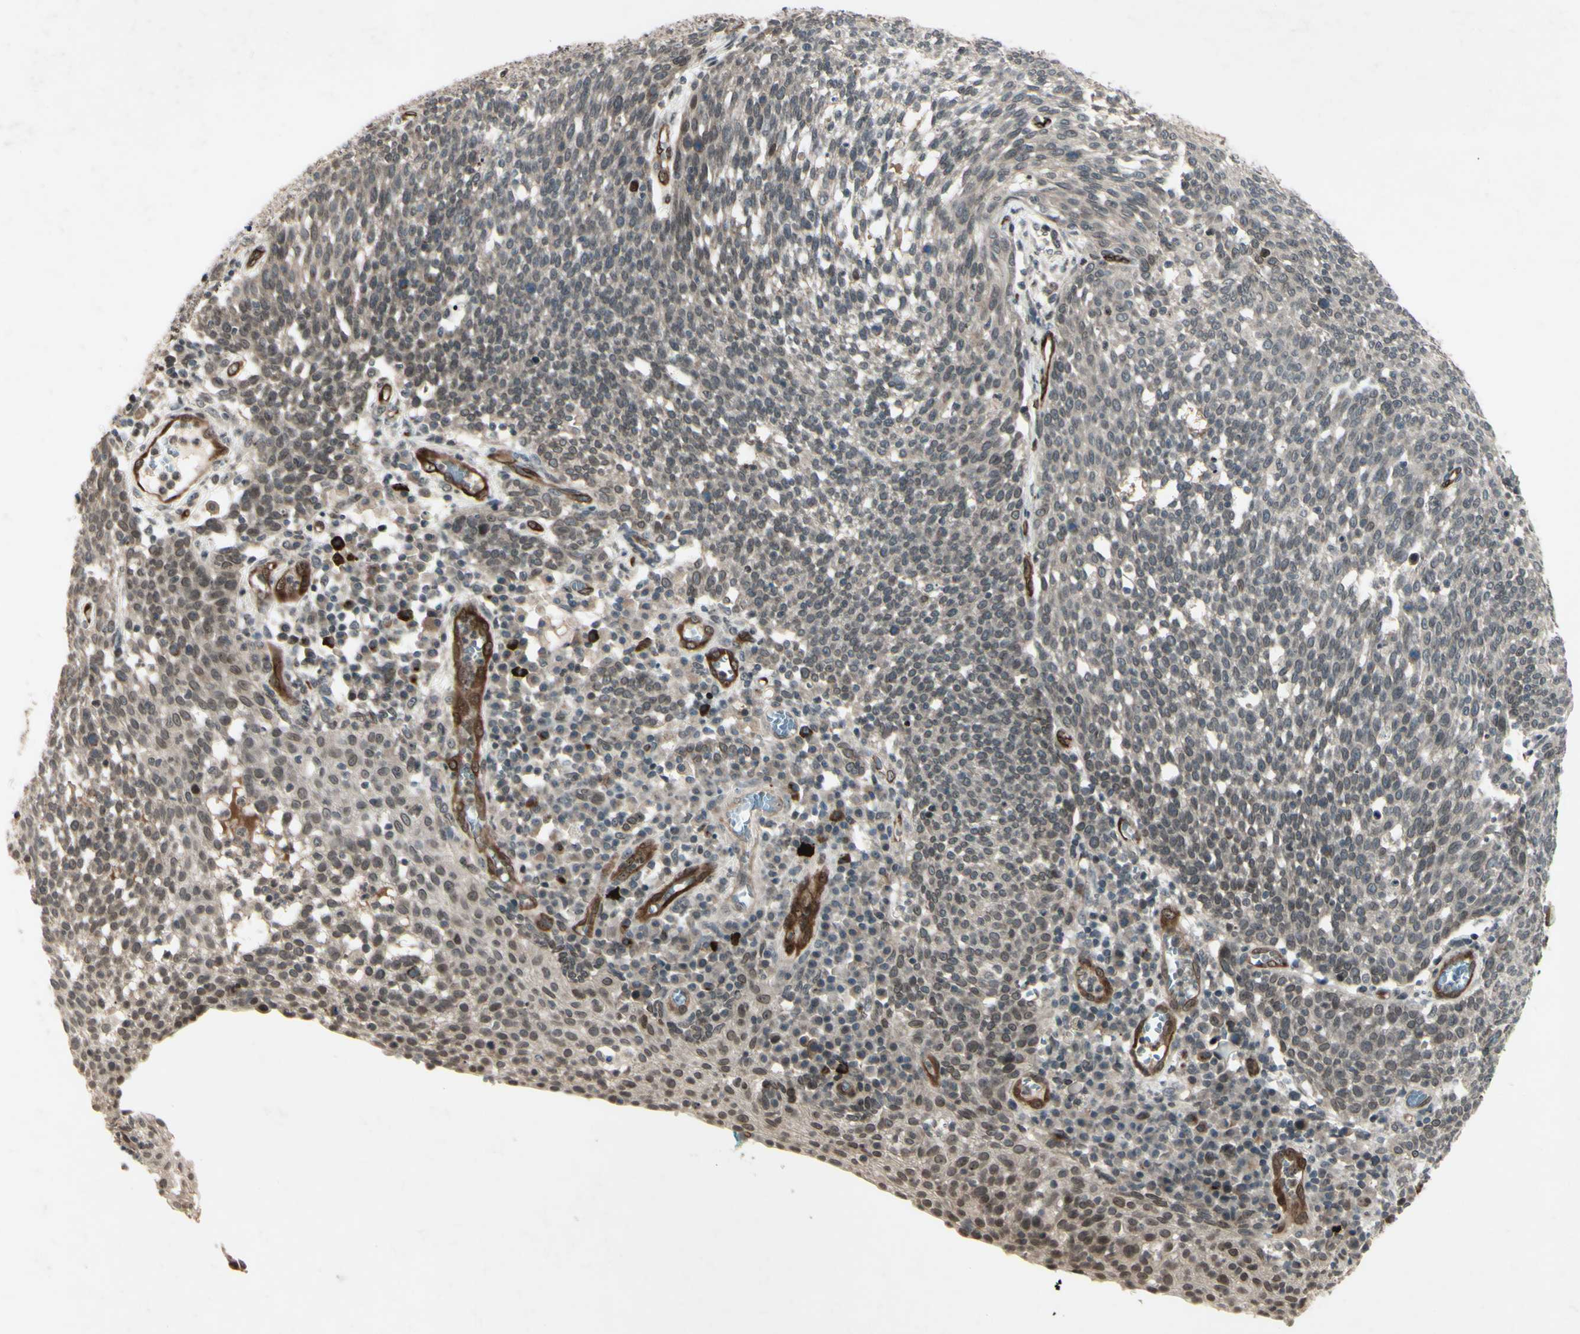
{"staining": {"intensity": "weak", "quantity": "<25%", "location": "cytoplasmic/membranous,nuclear"}, "tissue": "cervical cancer", "cell_type": "Tumor cells", "image_type": "cancer", "snomed": [{"axis": "morphology", "description": "Squamous cell carcinoma, NOS"}, {"axis": "topography", "description": "Cervix"}], "caption": "This is an immunohistochemistry (IHC) micrograph of human cervical squamous cell carcinoma. There is no positivity in tumor cells.", "gene": "MLF2", "patient": {"sex": "female", "age": 34}}